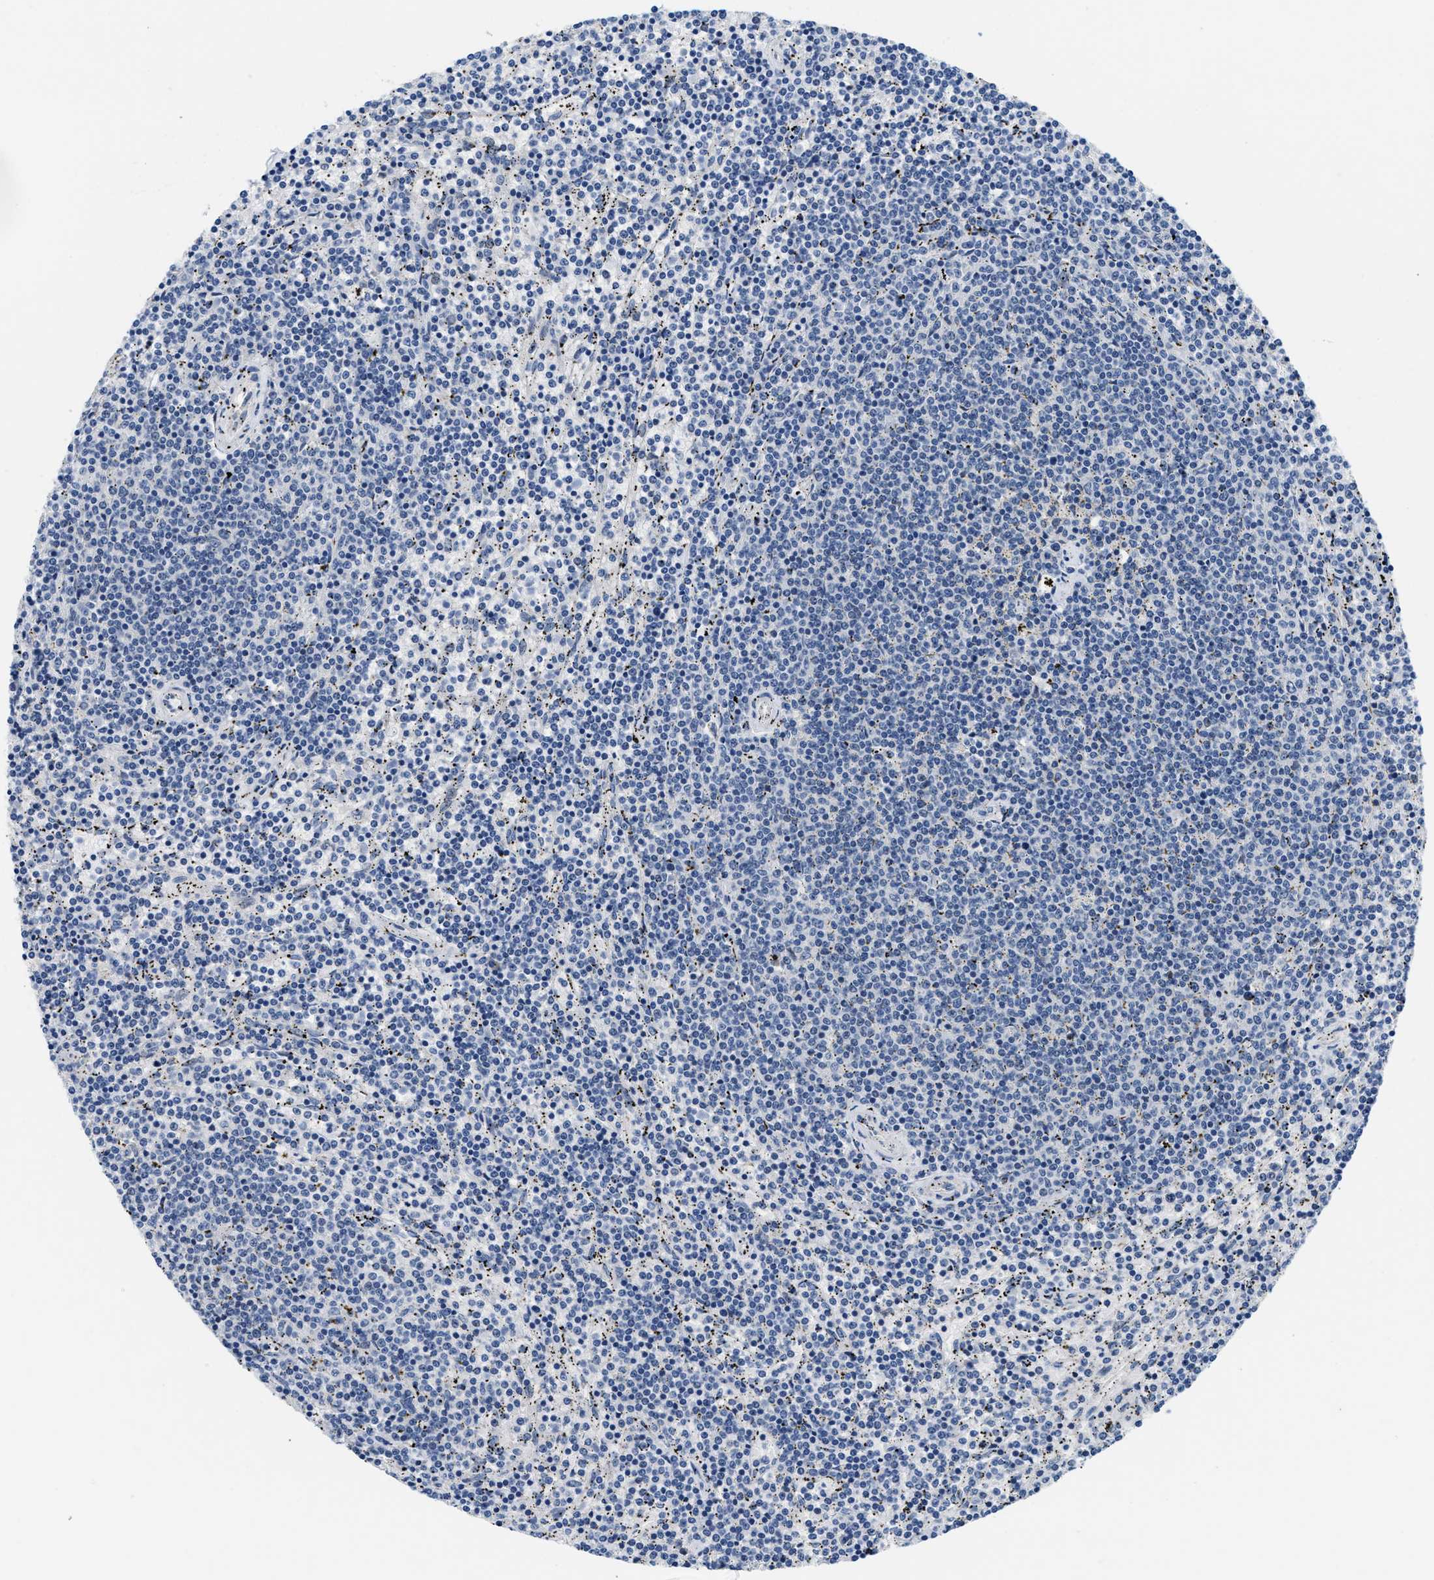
{"staining": {"intensity": "negative", "quantity": "none", "location": "none"}, "tissue": "lymphoma", "cell_type": "Tumor cells", "image_type": "cancer", "snomed": [{"axis": "morphology", "description": "Malignant lymphoma, non-Hodgkin's type, Low grade"}, {"axis": "topography", "description": "Spleen"}], "caption": "Immunohistochemistry (IHC) histopathology image of neoplastic tissue: lymphoma stained with DAB exhibits no significant protein staining in tumor cells.", "gene": "CLGN", "patient": {"sex": "female", "age": 50}}